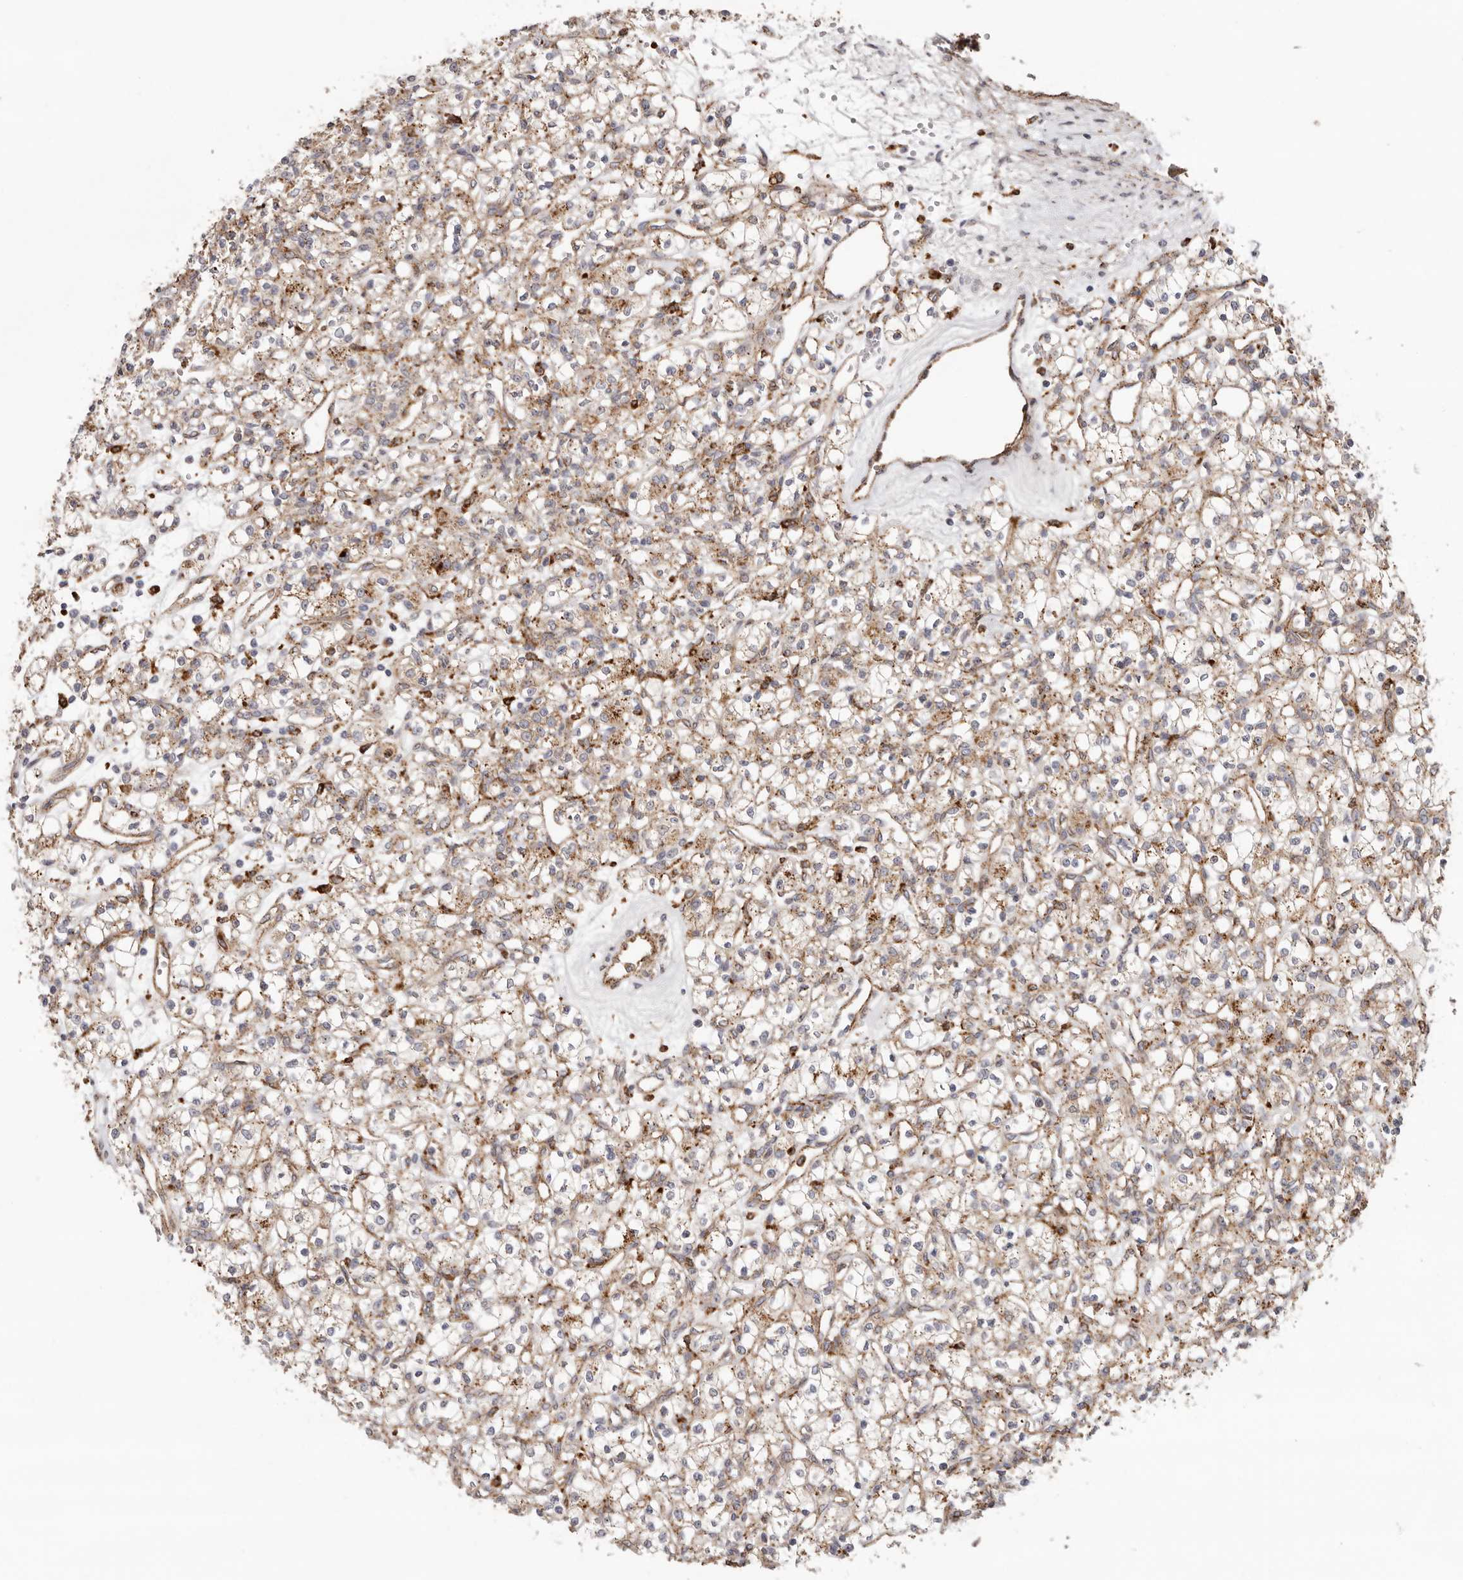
{"staining": {"intensity": "moderate", "quantity": ">75%", "location": "cytoplasmic/membranous"}, "tissue": "renal cancer", "cell_type": "Tumor cells", "image_type": "cancer", "snomed": [{"axis": "morphology", "description": "Adenocarcinoma, NOS"}, {"axis": "topography", "description": "Kidney"}], "caption": "DAB immunohistochemical staining of renal adenocarcinoma shows moderate cytoplasmic/membranous protein staining in approximately >75% of tumor cells.", "gene": "GRN", "patient": {"sex": "female", "age": 59}}